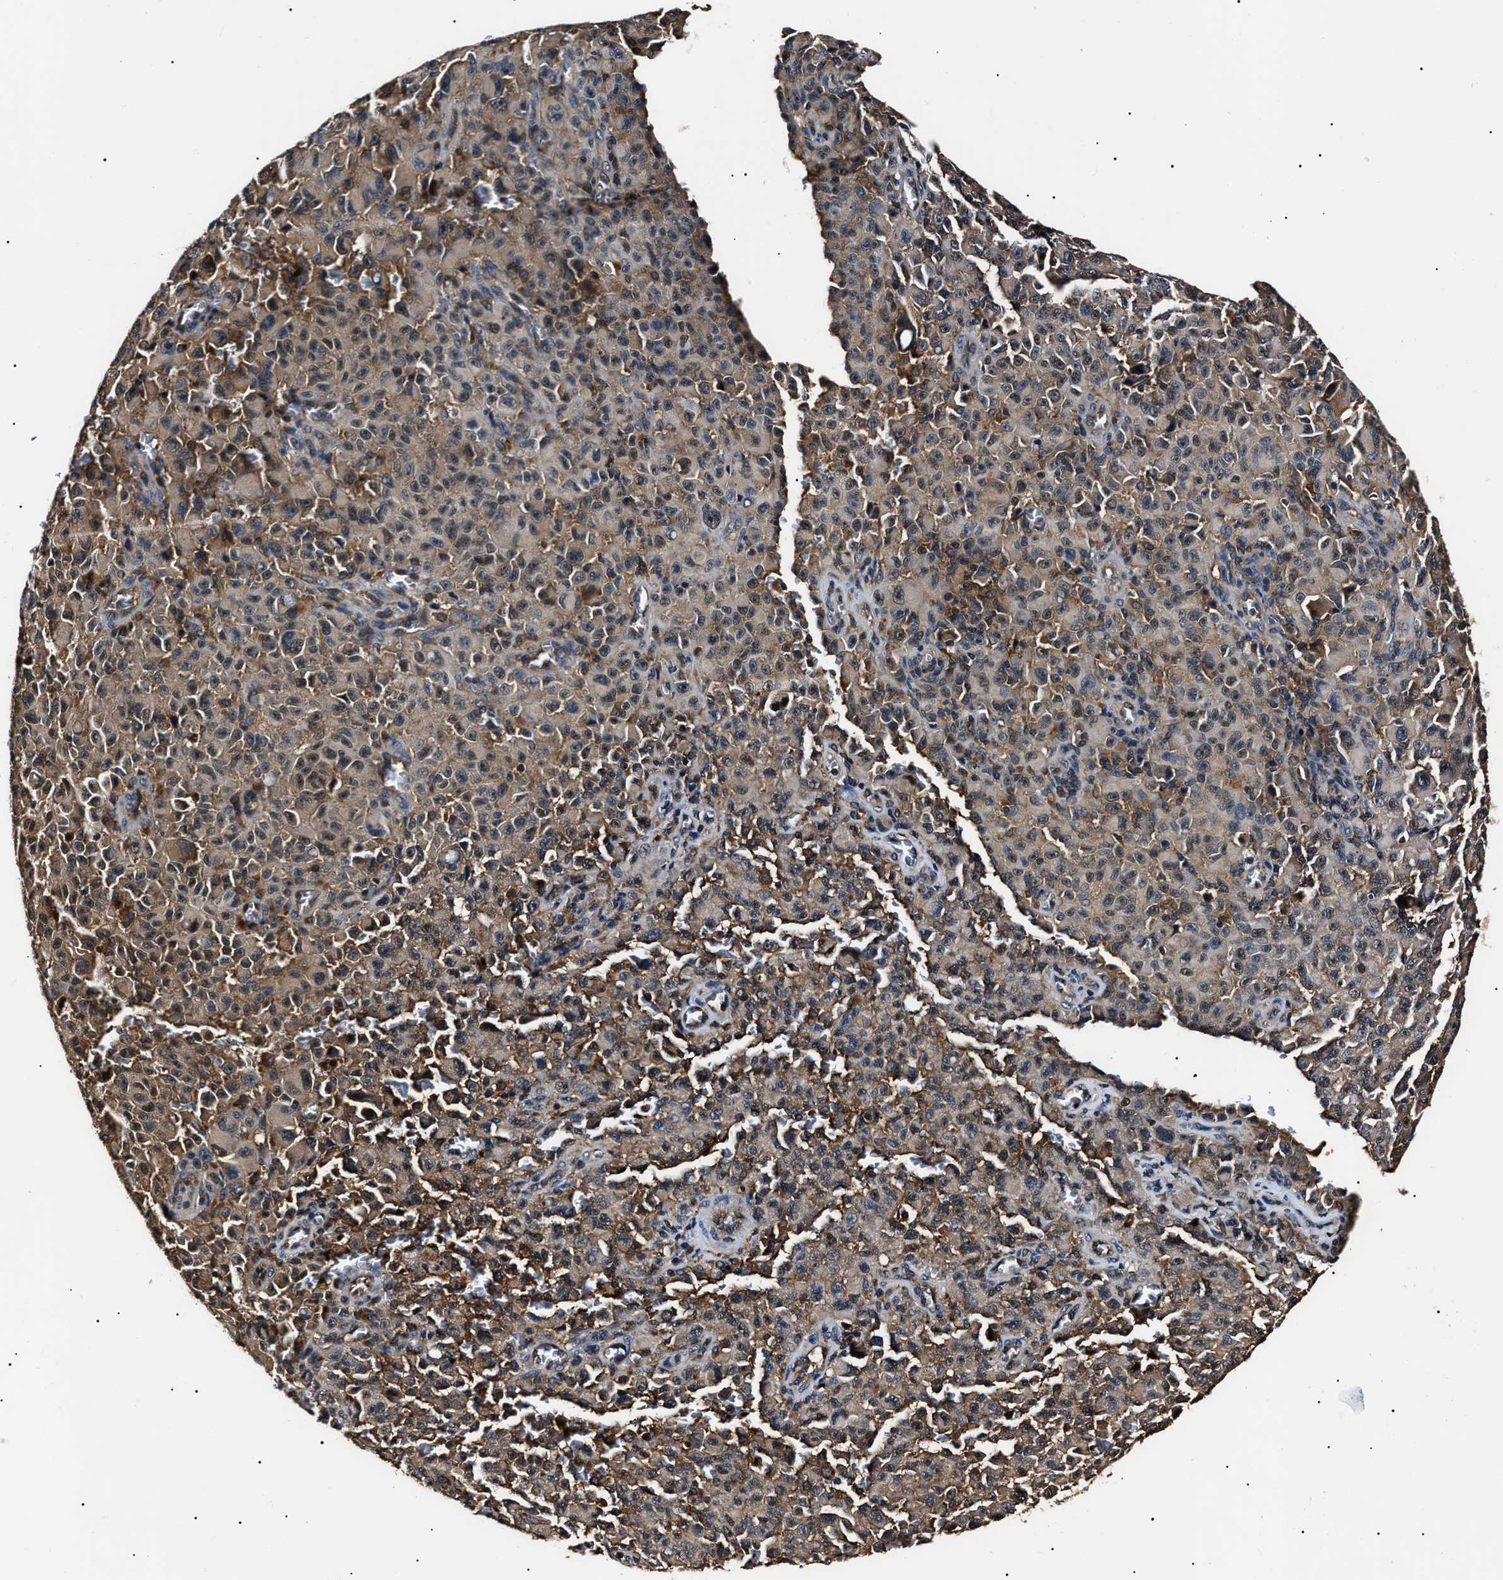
{"staining": {"intensity": "weak", "quantity": ">75%", "location": "cytoplasmic/membranous"}, "tissue": "melanoma", "cell_type": "Tumor cells", "image_type": "cancer", "snomed": [{"axis": "morphology", "description": "Malignant melanoma, NOS"}, {"axis": "topography", "description": "Skin"}], "caption": "Protein expression analysis of melanoma reveals weak cytoplasmic/membranous staining in about >75% of tumor cells. The staining was performed using DAB (3,3'-diaminobenzidine), with brown indicating positive protein expression. Nuclei are stained blue with hematoxylin.", "gene": "CCT8", "patient": {"sex": "female", "age": 82}}